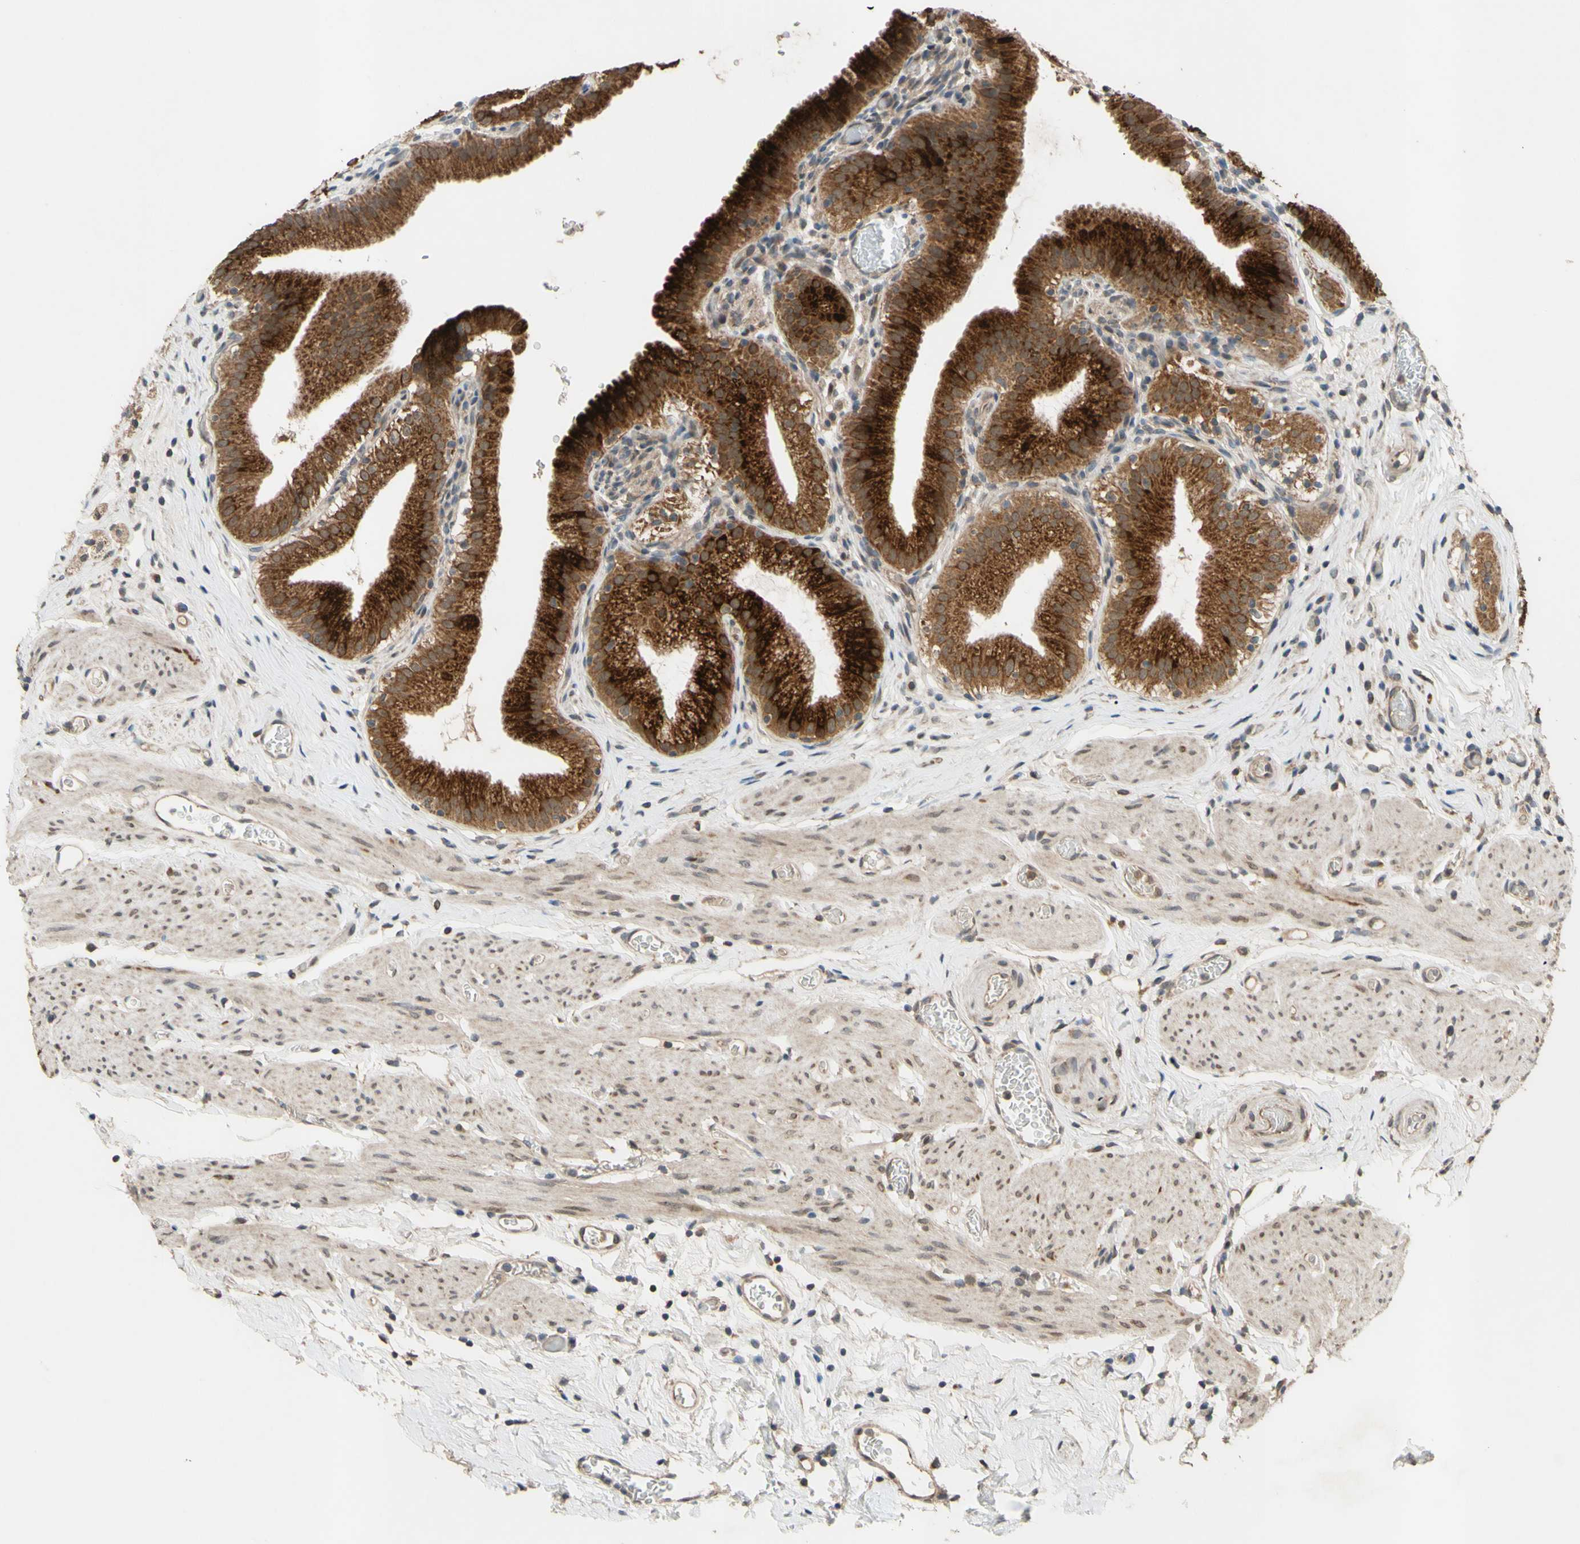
{"staining": {"intensity": "strong", "quantity": ">75%", "location": "cytoplasmic/membranous"}, "tissue": "gallbladder", "cell_type": "Glandular cells", "image_type": "normal", "snomed": [{"axis": "morphology", "description": "Normal tissue, NOS"}, {"axis": "topography", "description": "Gallbladder"}], "caption": "A high-resolution micrograph shows immunohistochemistry staining of benign gallbladder, which reveals strong cytoplasmic/membranous staining in approximately >75% of glandular cells.", "gene": "CD164", "patient": {"sex": "male", "age": 54}}